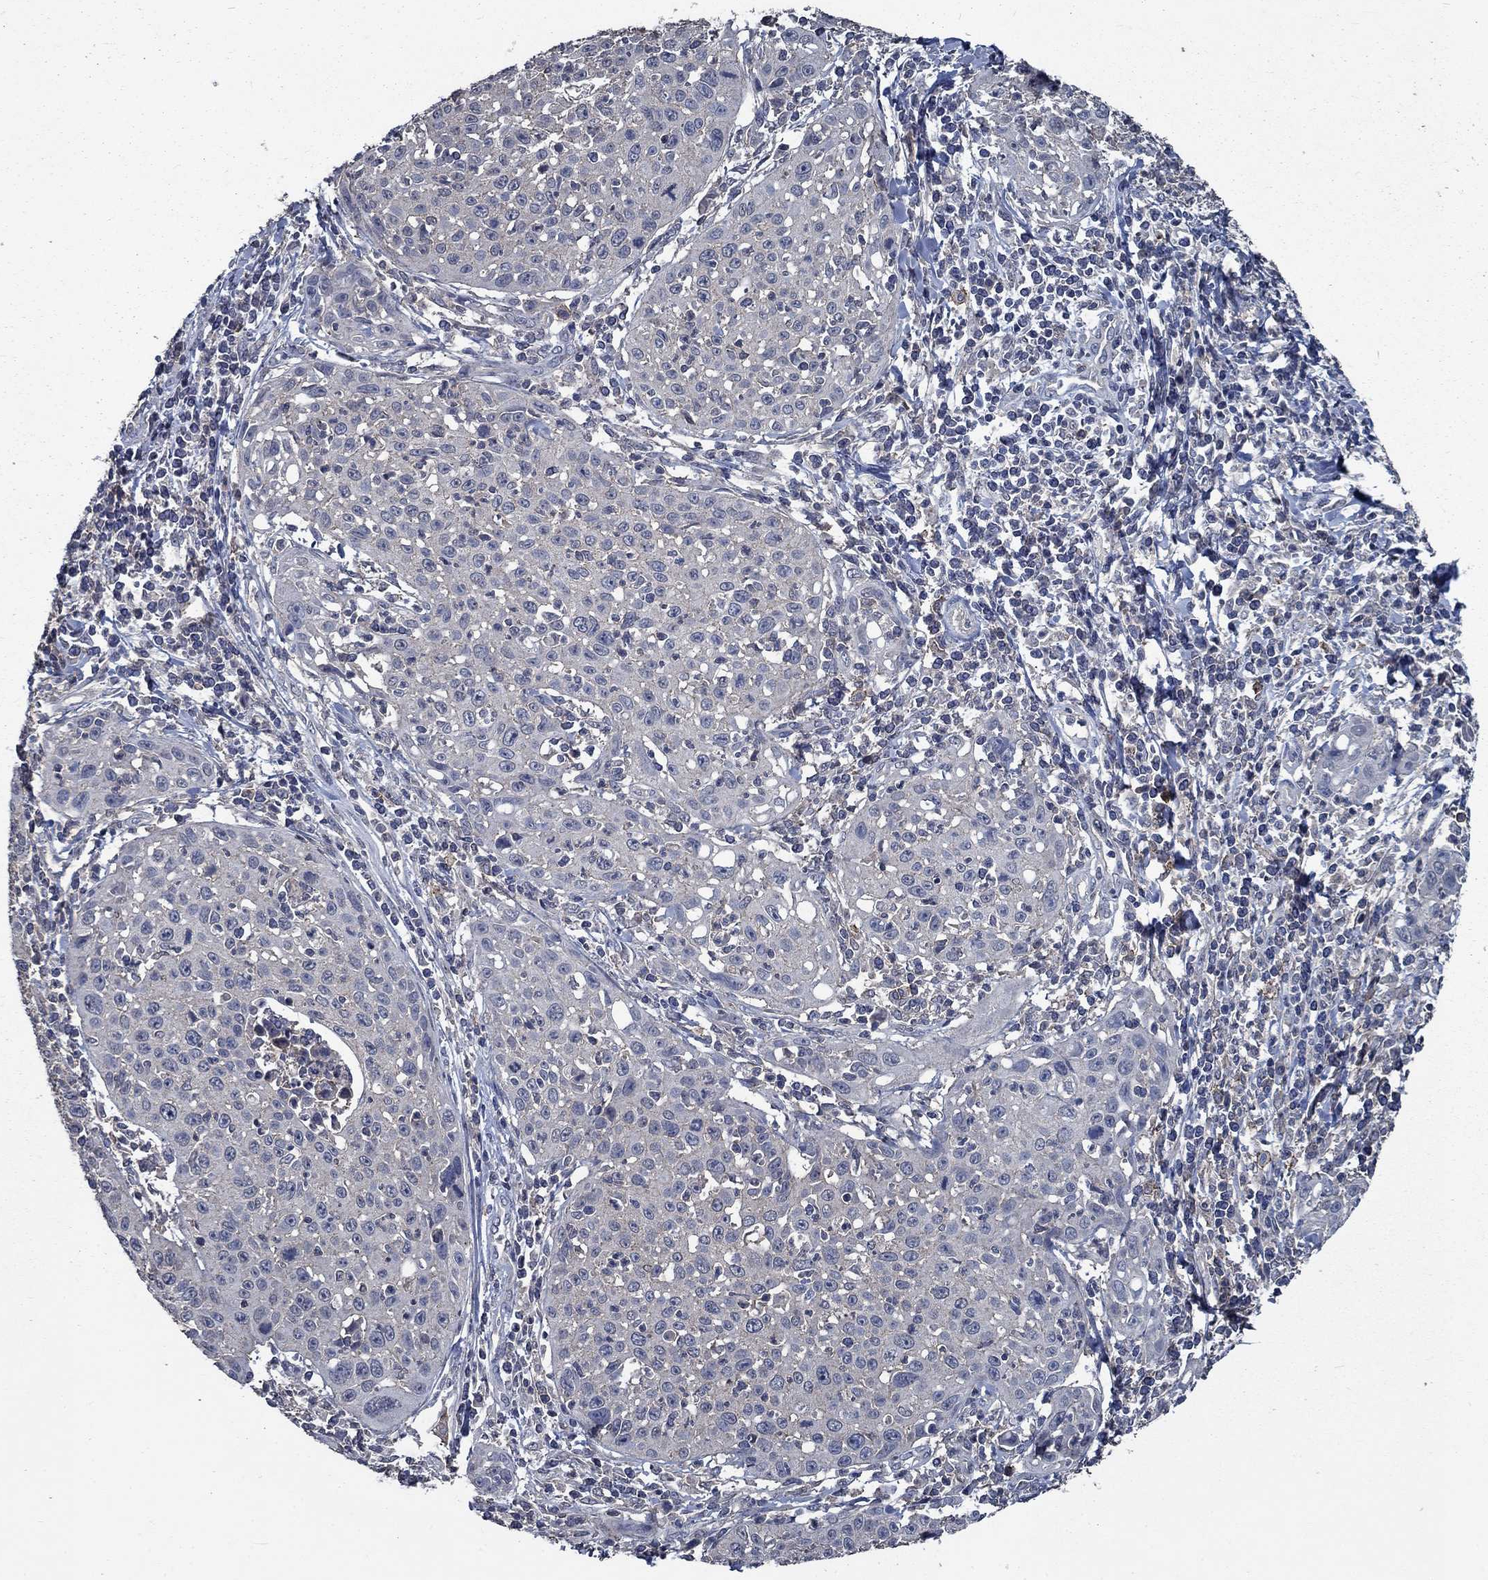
{"staining": {"intensity": "negative", "quantity": "none", "location": "none"}, "tissue": "cervical cancer", "cell_type": "Tumor cells", "image_type": "cancer", "snomed": [{"axis": "morphology", "description": "Squamous cell carcinoma, NOS"}, {"axis": "topography", "description": "Cervix"}], "caption": "Immunohistochemistry (IHC) histopathology image of neoplastic tissue: human squamous cell carcinoma (cervical) stained with DAB (3,3'-diaminobenzidine) exhibits no significant protein expression in tumor cells.", "gene": "SLC44A1", "patient": {"sex": "female", "age": 26}}